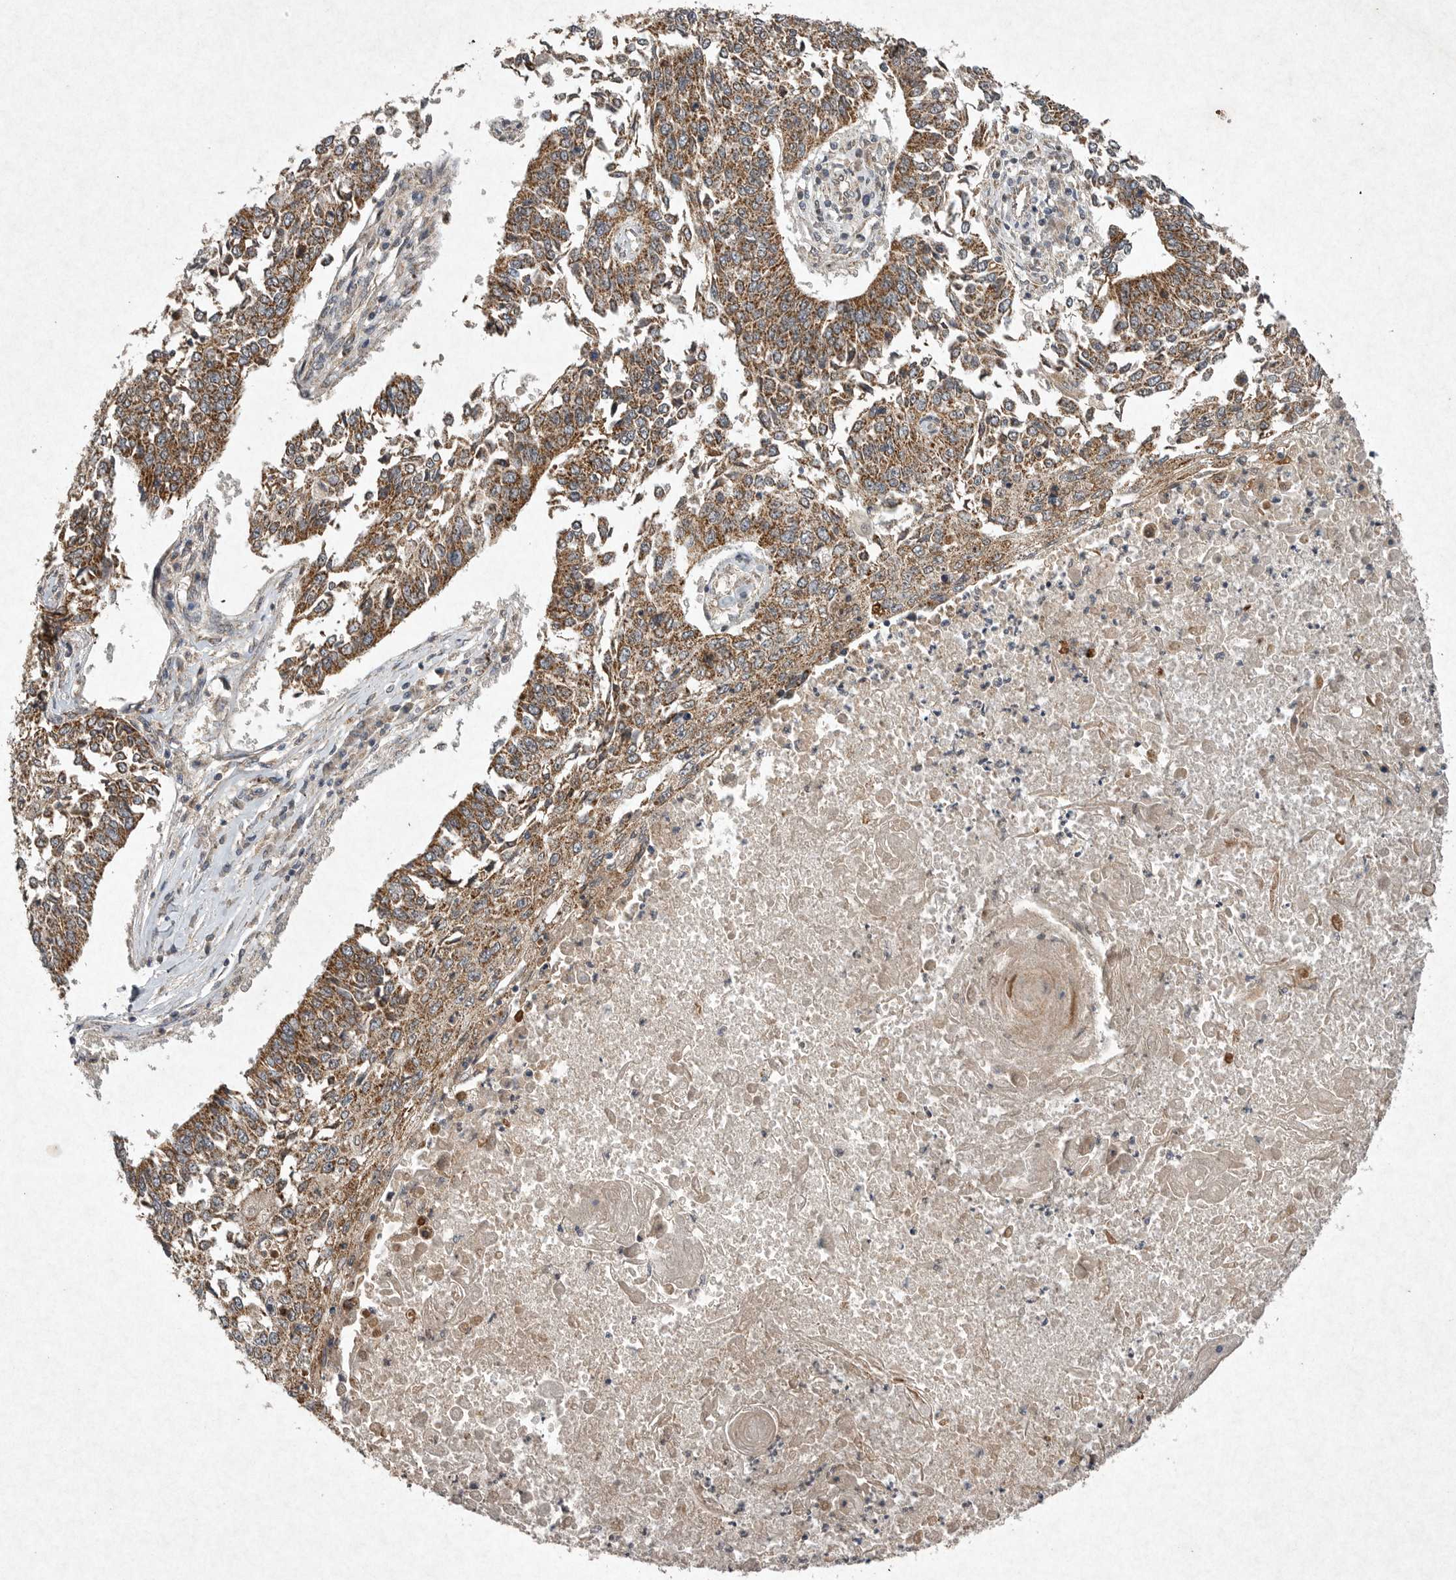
{"staining": {"intensity": "moderate", "quantity": ">75%", "location": "cytoplasmic/membranous"}, "tissue": "lung cancer", "cell_type": "Tumor cells", "image_type": "cancer", "snomed": [{"axis": "morphology", "description": "Normal tissue, NOS"}, {"axis": "morphology", "description": "Squamous cell carcinoma, NOS"}, {"axis": "topography", "description": "Cartilage tissue"}, {"axis": "topography", "description": "Bronchus"}, {"axis": "topography", "description": "Lung"}, {"axis": "topography", "description": "Peripheral nerve tissue"}], "caption": "Tumor cells demonstrate medium levels of moderate cytoplasmic/membranous expression in about >75% of cells in human lung cancer. The protein is shown in brown color, while the nuclei are stained blue.", "gene": "DDR1", "patient": {"sex": "female", "age": 49}}